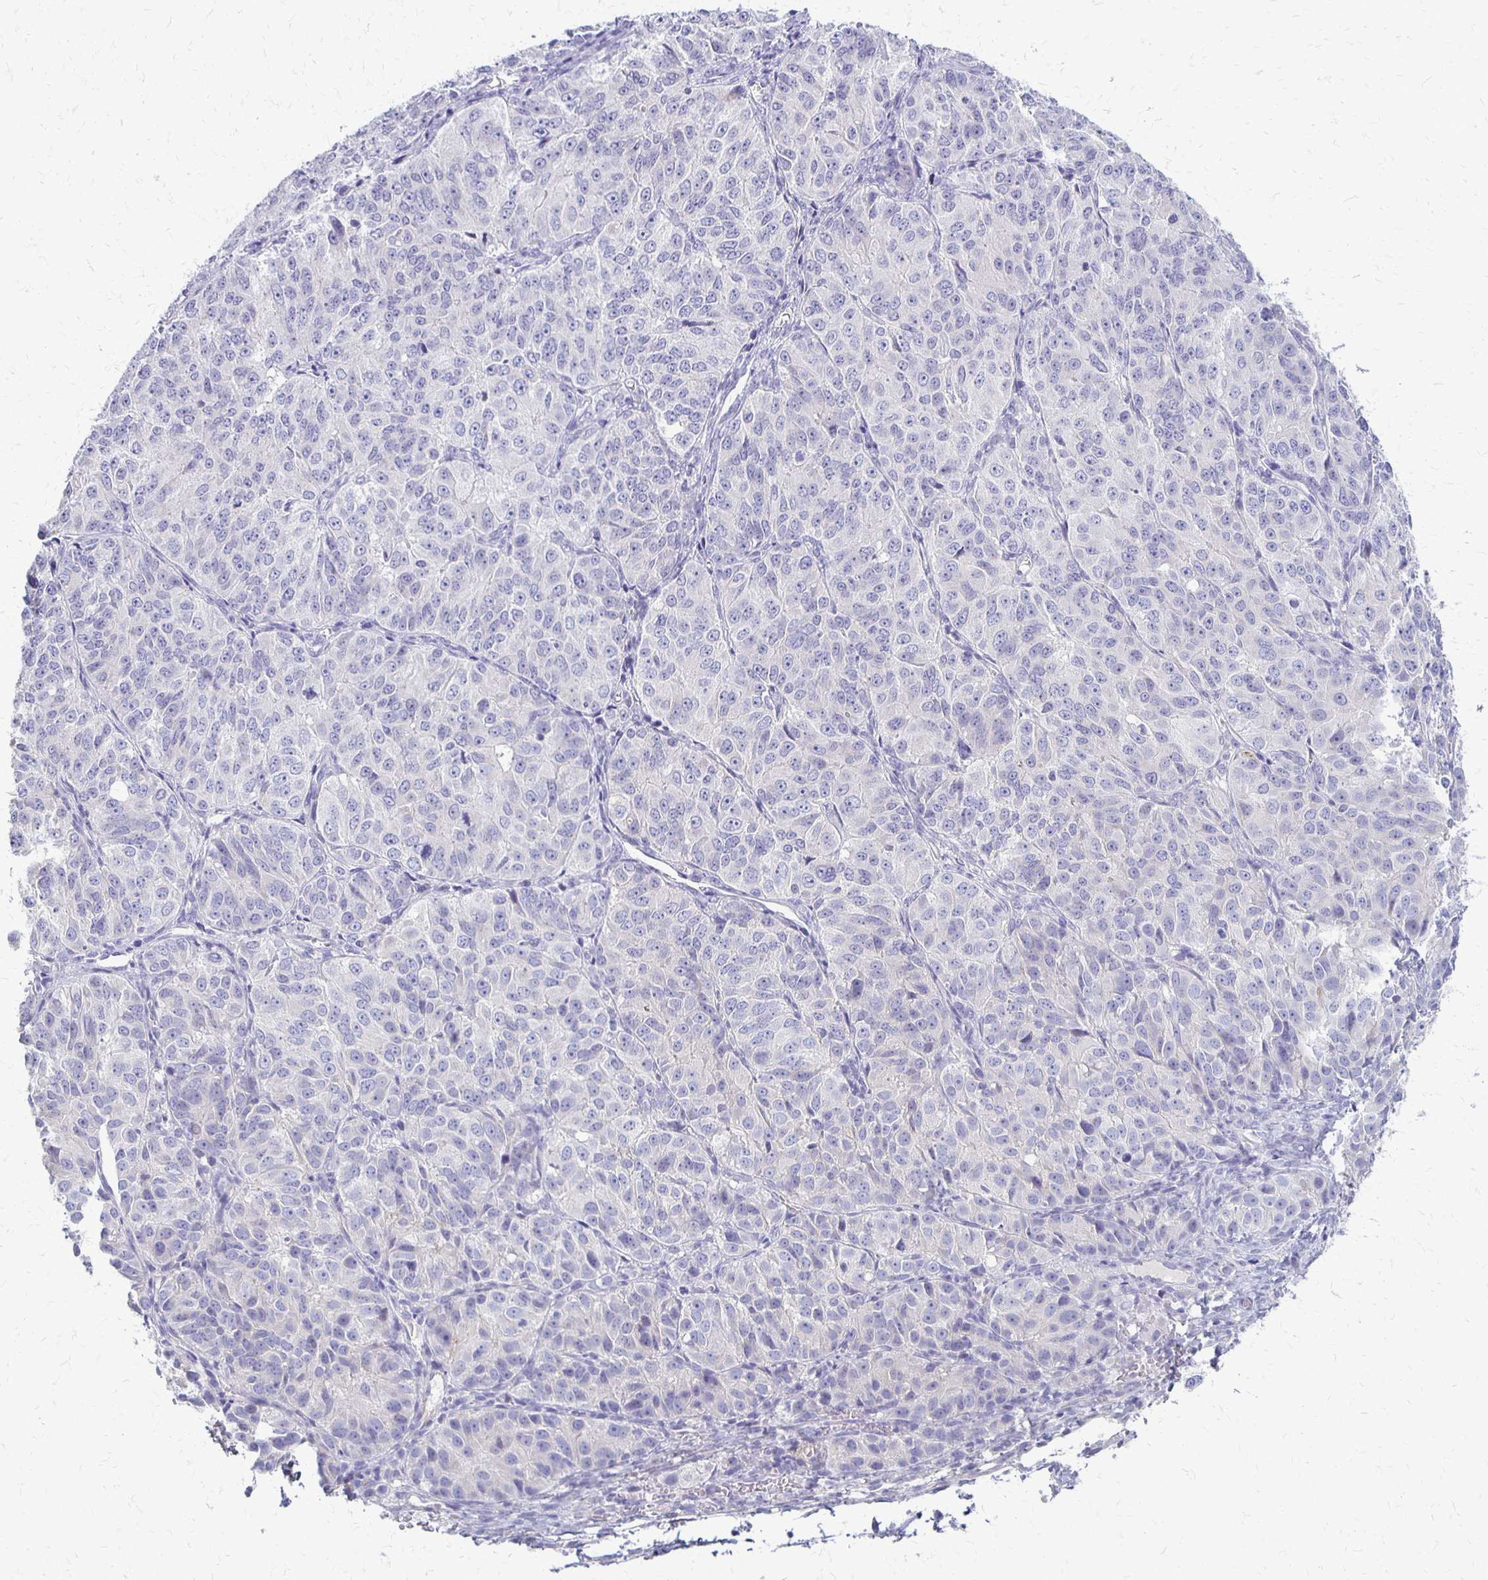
{"staining": {"intensity": "negative", "quantity": "none", "location": "none"}, "tissue": "ovarian cancer", "cell_type": "Tumor cells", "image_type": "cancer", "snomed": [{"axis": "morphology", "description": "Carcinoma, endometroid"}, {"axis": "topography", "description": "Ovary"}], "caption": "A high-resolution micrograph shows immunohistochemistry staining of endometroid carcinoma (ovarian), which demonstrates no significant staining in tumor cells.", "gene": "RHOC", "patient": {"sex": "female", "age": 51}}